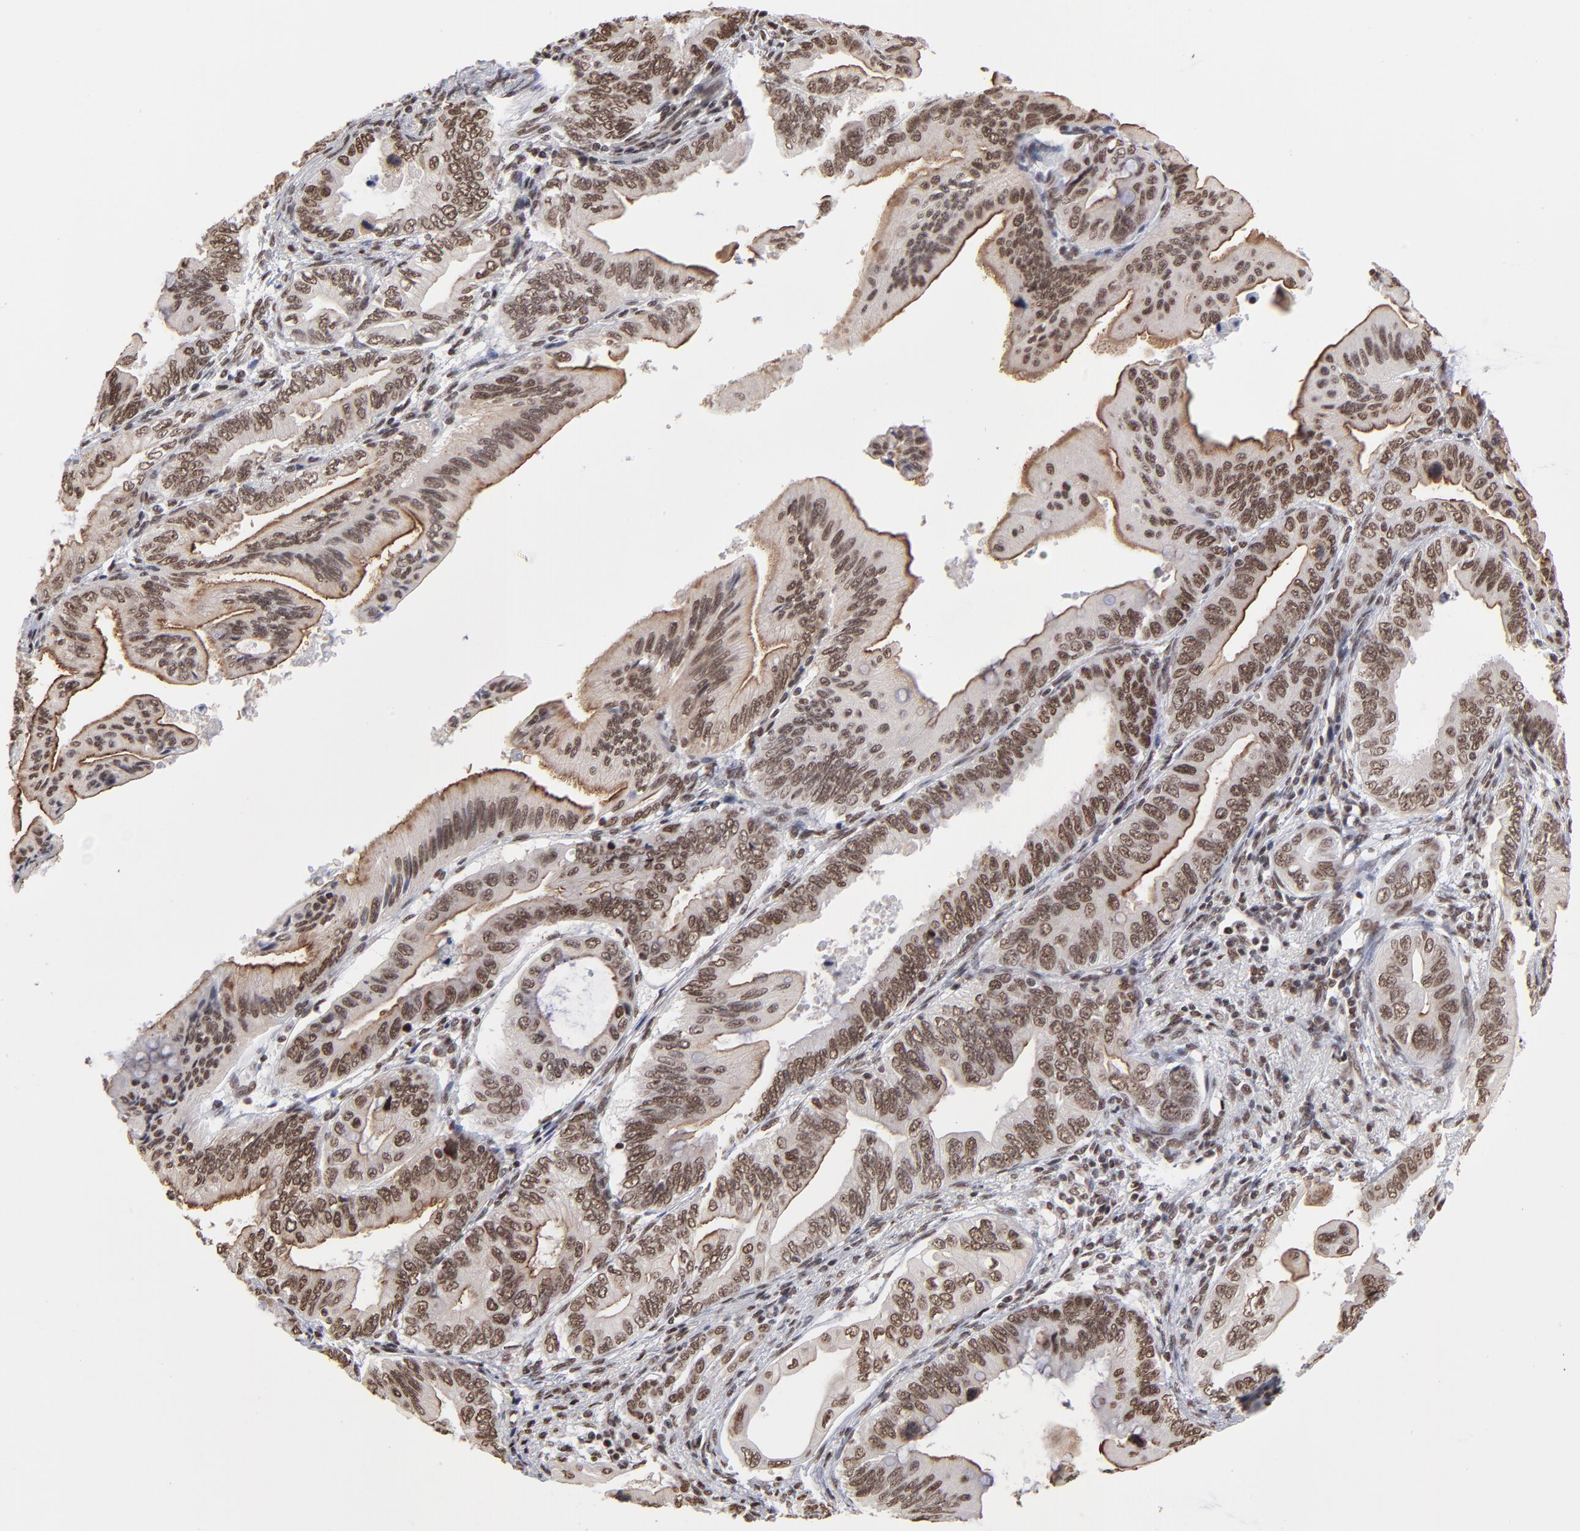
{"staining": {"intensity": "strong", "quantity": ">75%", "location": "cytoplasmic/membranous,nuclear"}, "tissue": "pancreatic cancer", "cell_type": "Tumor cells", "image_type": "cancer", "snomed": [{"axis": "morphology", "description": "Adenocarcinoma, NOS"}, {"axis": "topography", "description": "Pancreas"}], "caption": "Strong cytoplasmic/membranous and nuclear protein positivity is identified in approximately >75% of tumor cells in pancreatic cancer (adenocarcinoma).", "gene": "ZNF3", "patient": {"sex": "female", "age": 66}}